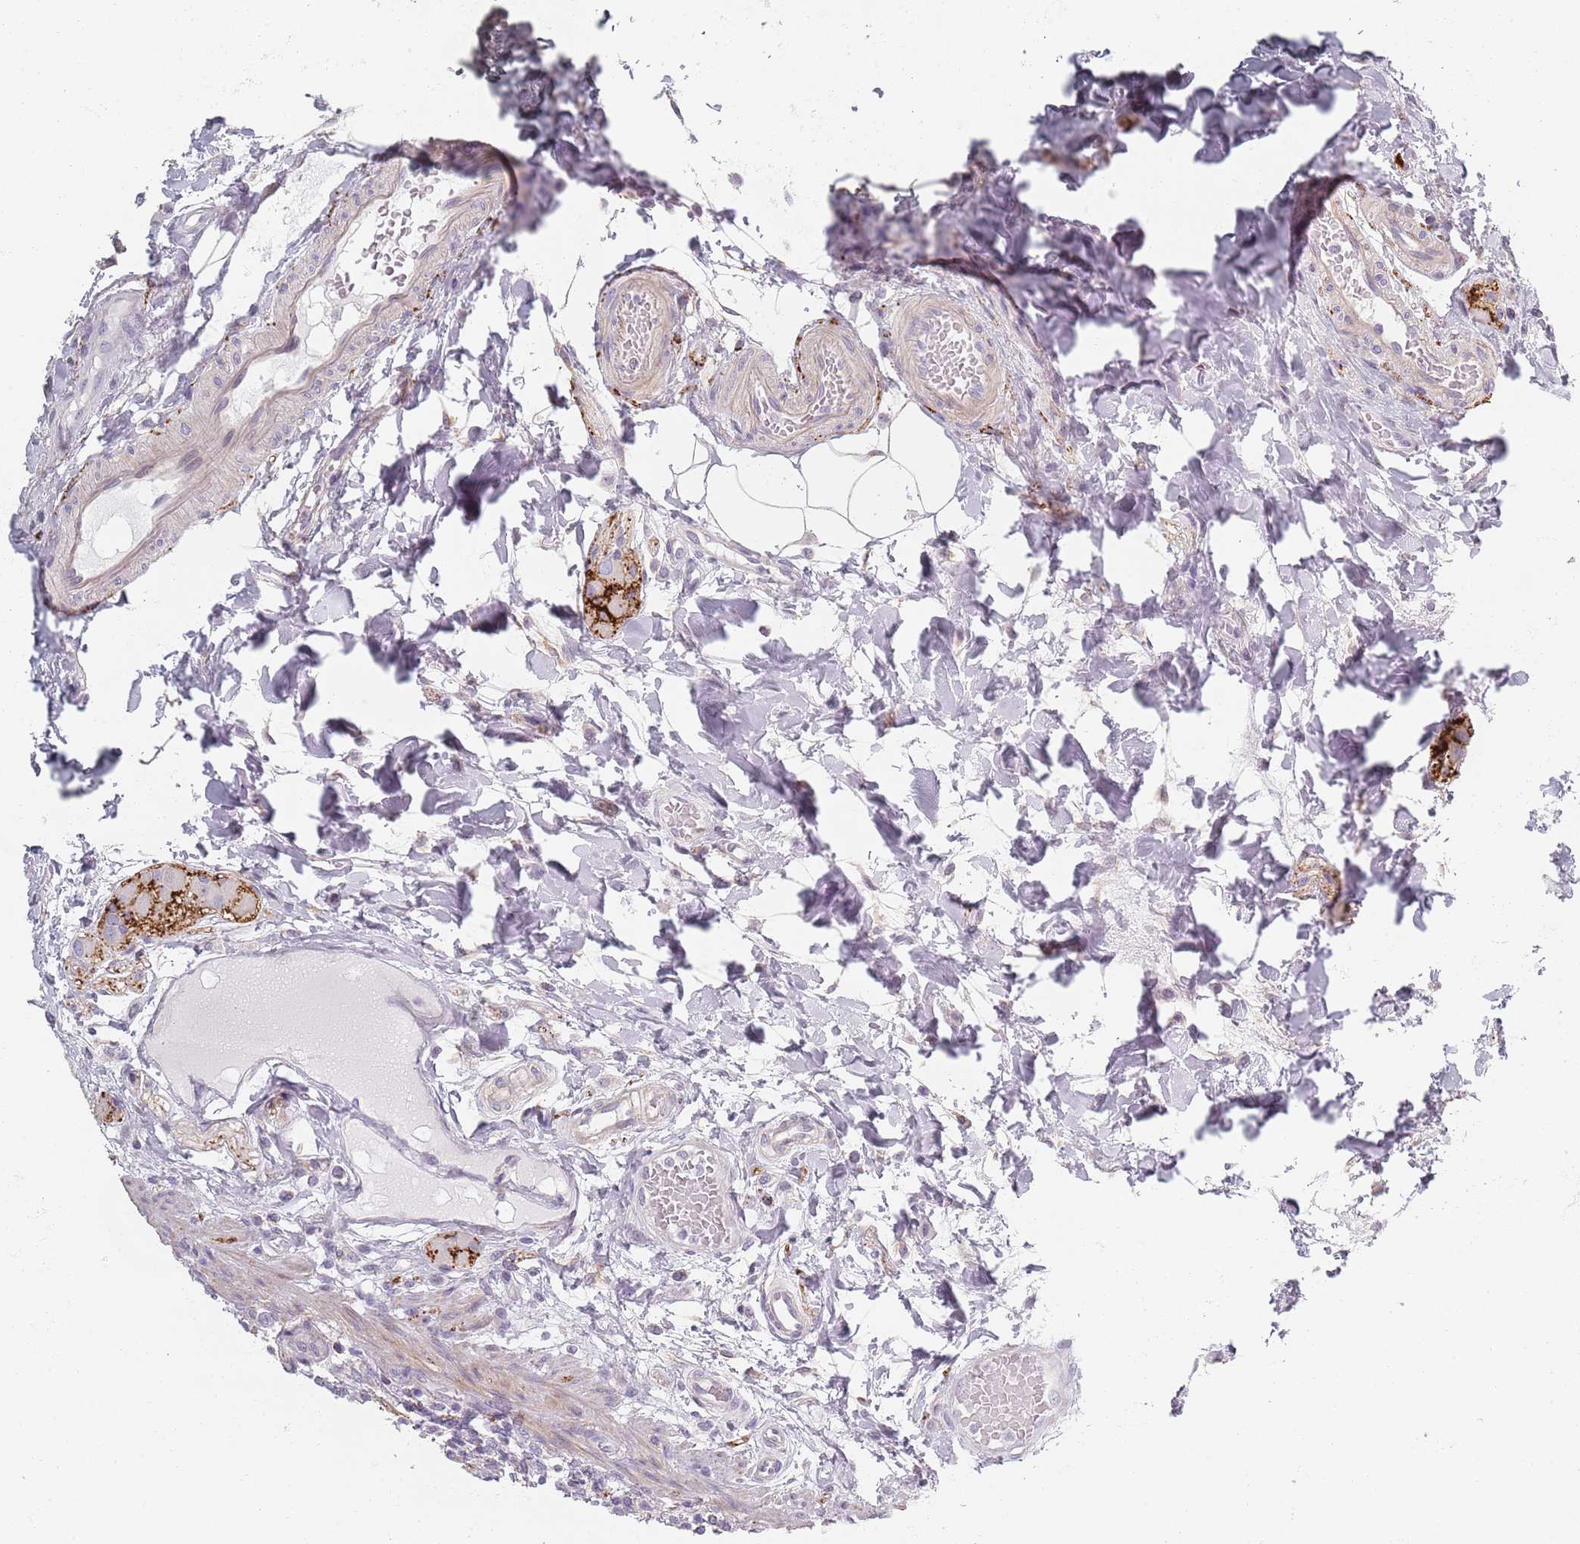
{"staining": {"intensity": "moderate", "quantity": "<25%", "location": "cytoplasmic/membranous"}, "tissue": "rectum", "cell_type": "Glandular cells", "image_type": "normal", "snomed": [{"axis": "morphology", "description": "Normal tissue, NOS"}, {"axis": "topography", "description": "Rectum"}], "caption": "Immunohistochemistry of benign human rectum reveals low levels of moderate cytoplasmic/membranous positivity in about <25% of glandular cells.", "gene": "SYNGR3", "patient": {"sex": "female", "age": 57}}